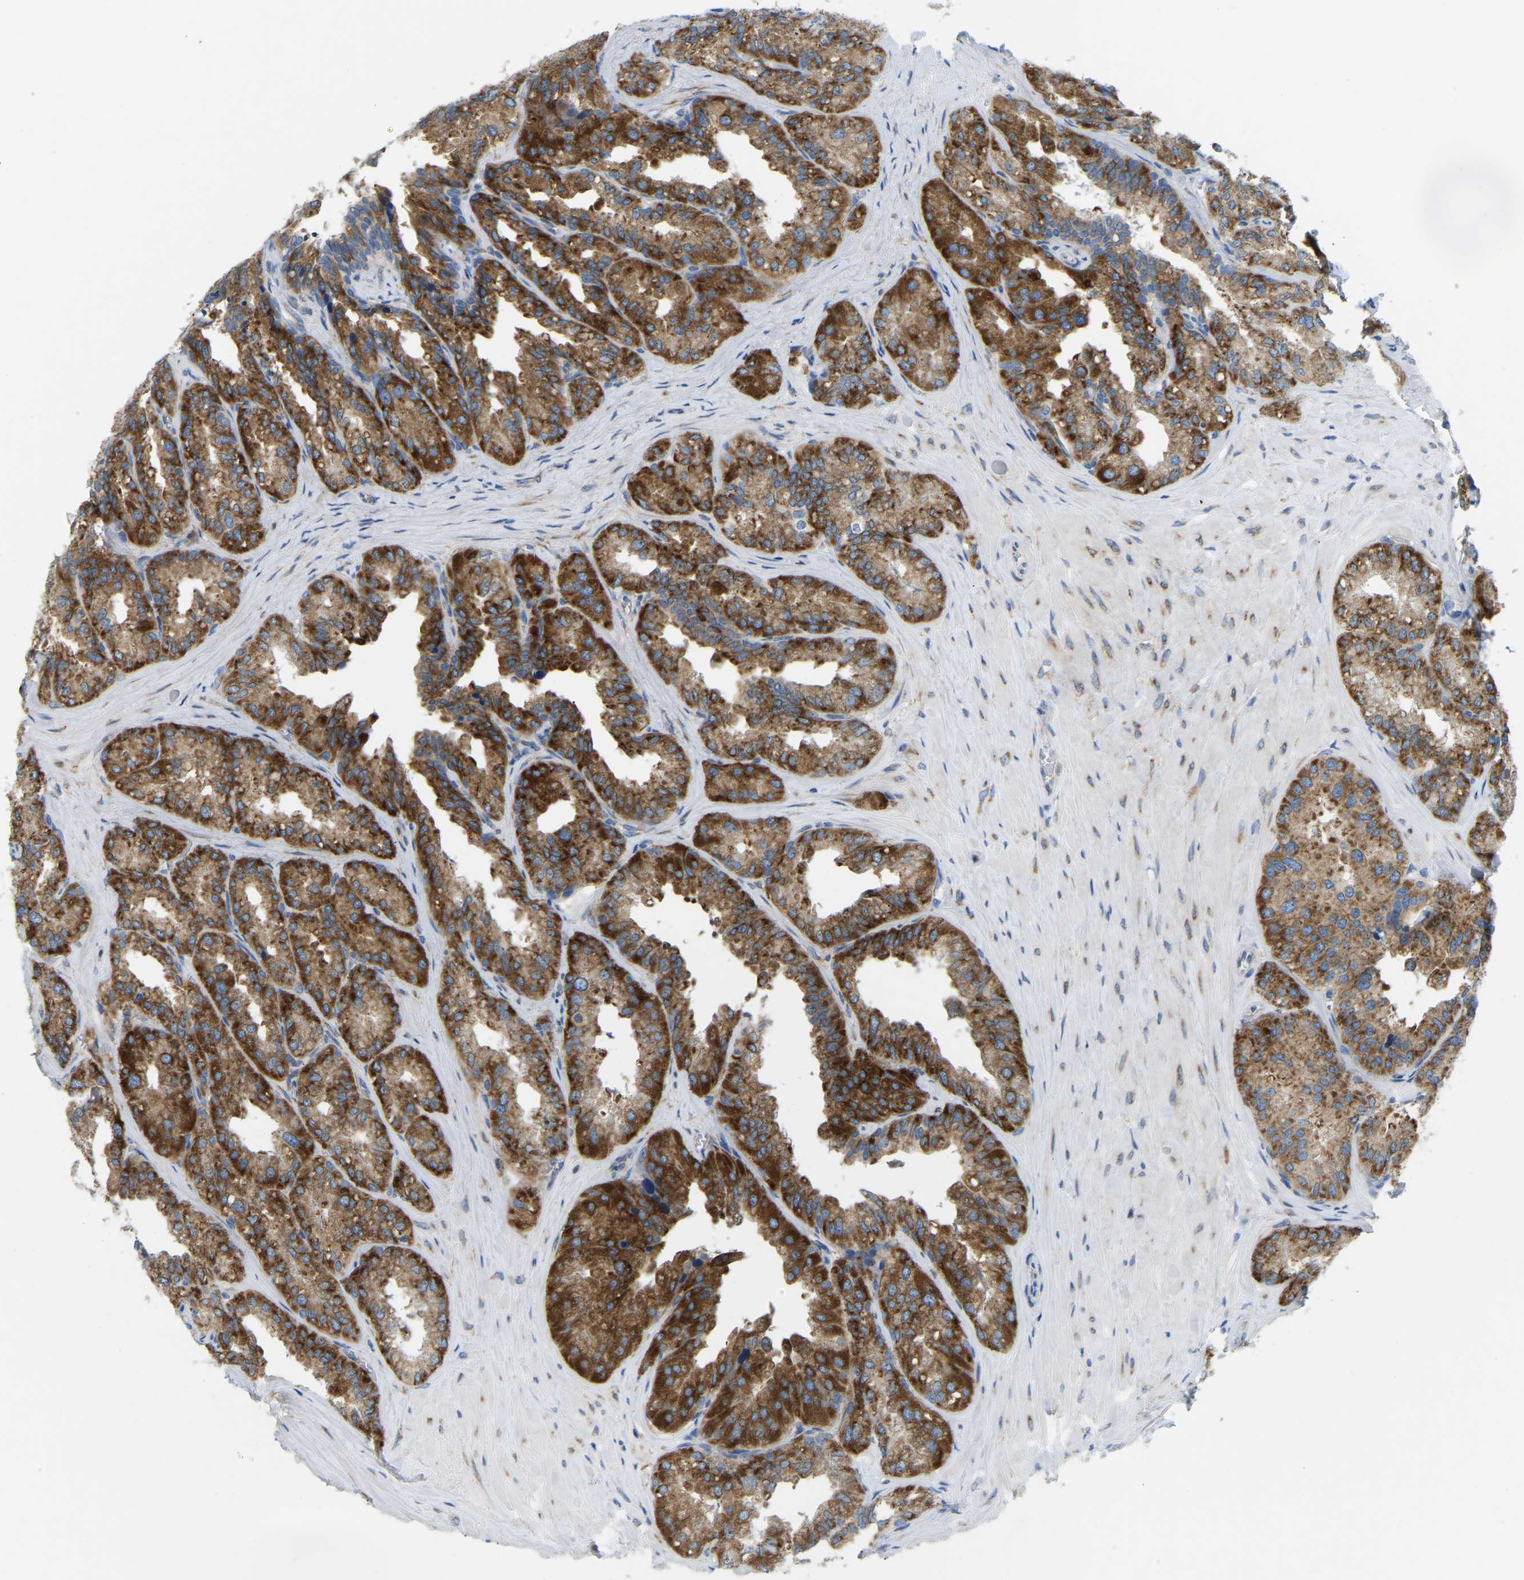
{"staining": {"intensity": "strong", "quantity": ">75%", "location": "cytoplasmic/membranous"}, "tissue": "seminal vesicle", "cell_type": "Glandular cells", "image_type": "normal", "snomed": [{"axis": "morphology", "description": "Normal tissue, NOS"}, {"axis": "topography", "description": "Prostate"}, {"axis": "topography", "description": "Seminal veicle"}], "caption": "Seminal vesicle stained with DAB (3,3'-diaminobenzidine) immunohistochemistry exhibits high levels of strong cytoplasmic/membranous expression in about >75% of glandular cells.", "gene": "SND1", "patient": {"sex": "male", "age": 51}}